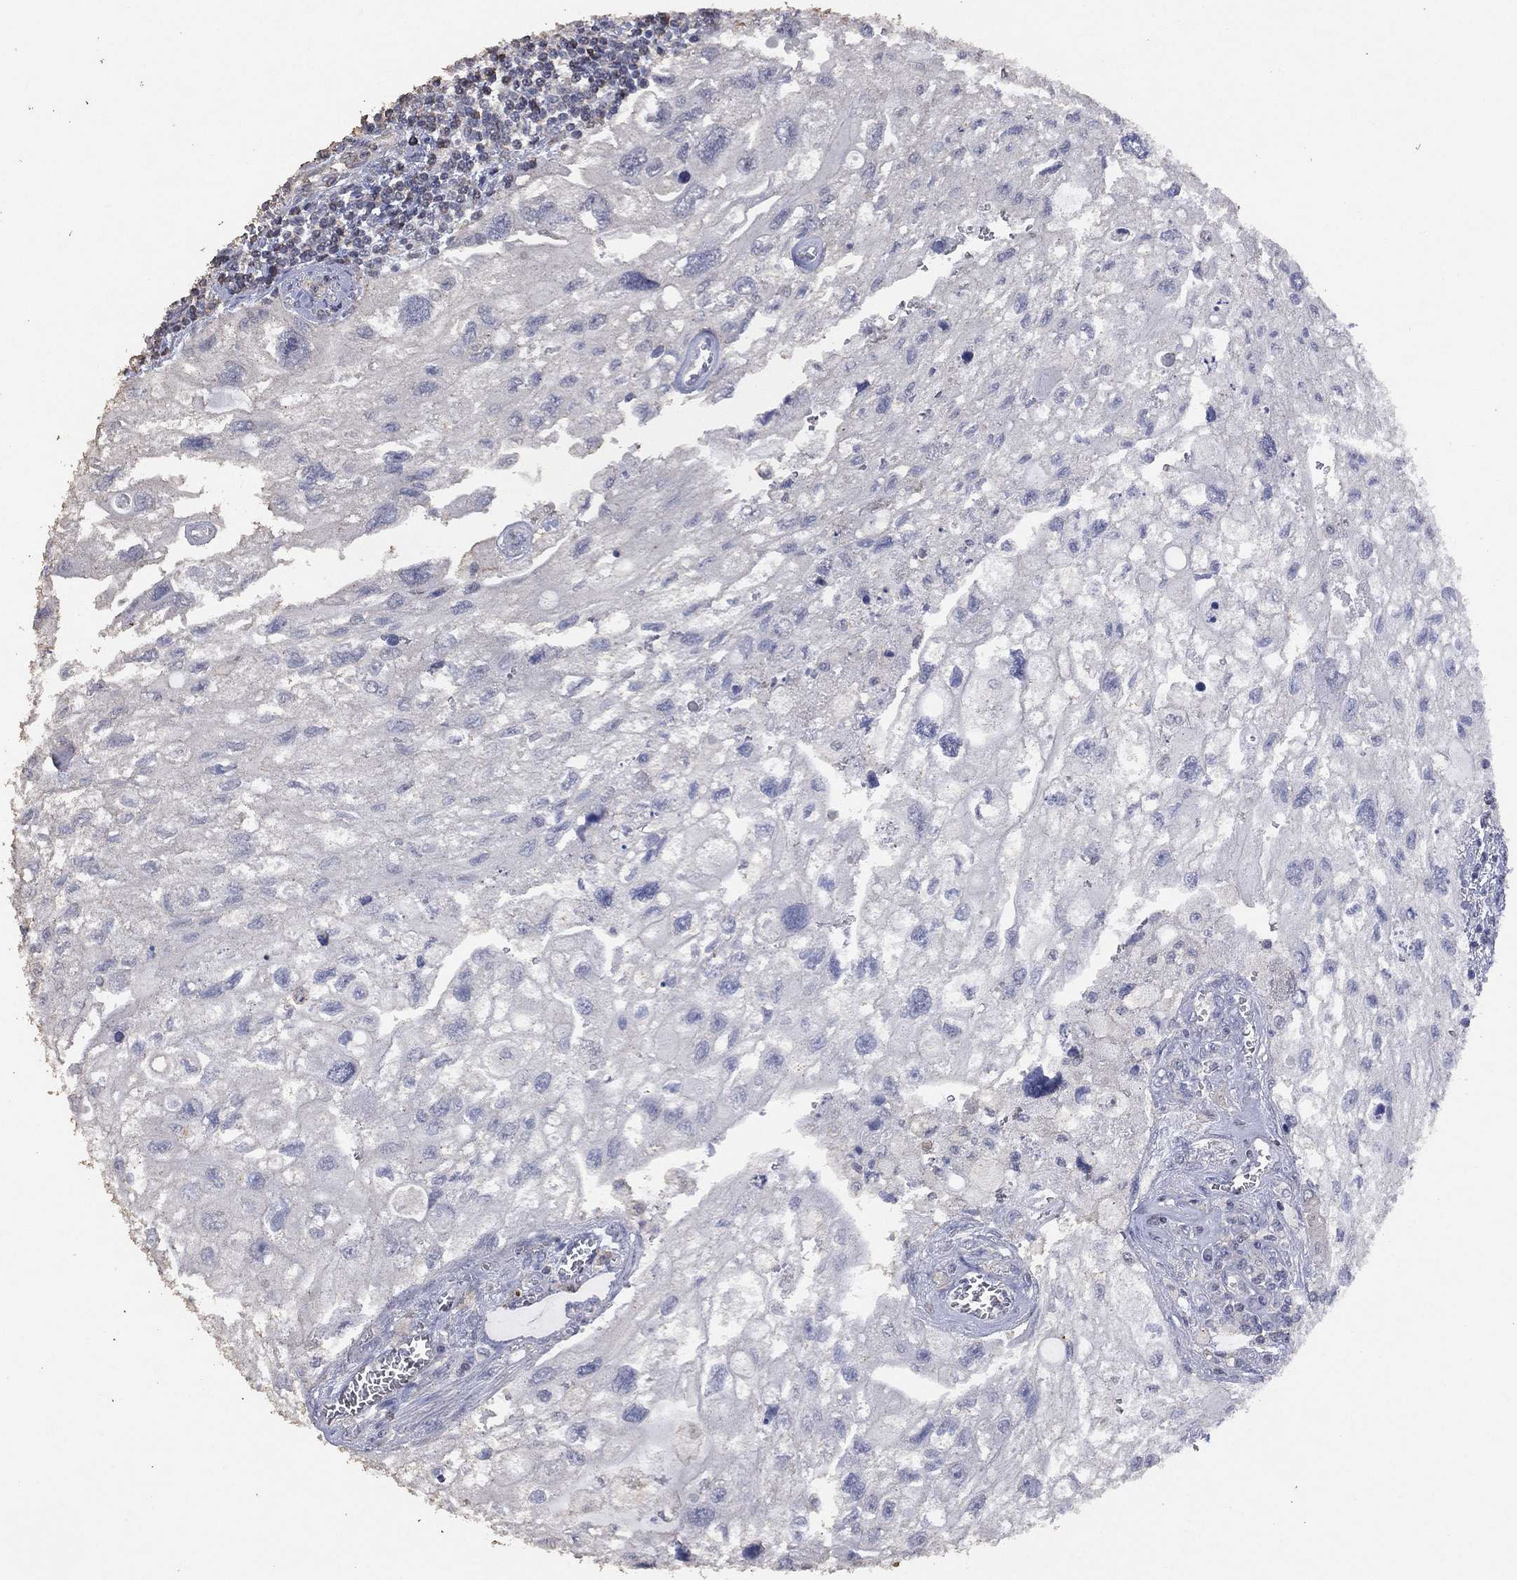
{"staining": {"intensity": "negative", "quantity": "none", "location": "none"}, "tissue": "urothelial cancer", "cell_type": "Tumor cells", "image_type": "cancer", "snomed": [{"axis": "morphology", "description": "Urothelial carcinoma, High grade"}, {"axis": "topography", "description": "Urinary bladder"}], "caption": "Tumor cells show no significant protein staining in urothelial cancer. The staining was performed using DAB to visualize the protein expression in brown, while the nuclei were stained in blue with hematoxylin (Magnification: 20x).", "gene": "ADPRHL1", "patient": {"sex": "male", "age": 59}}